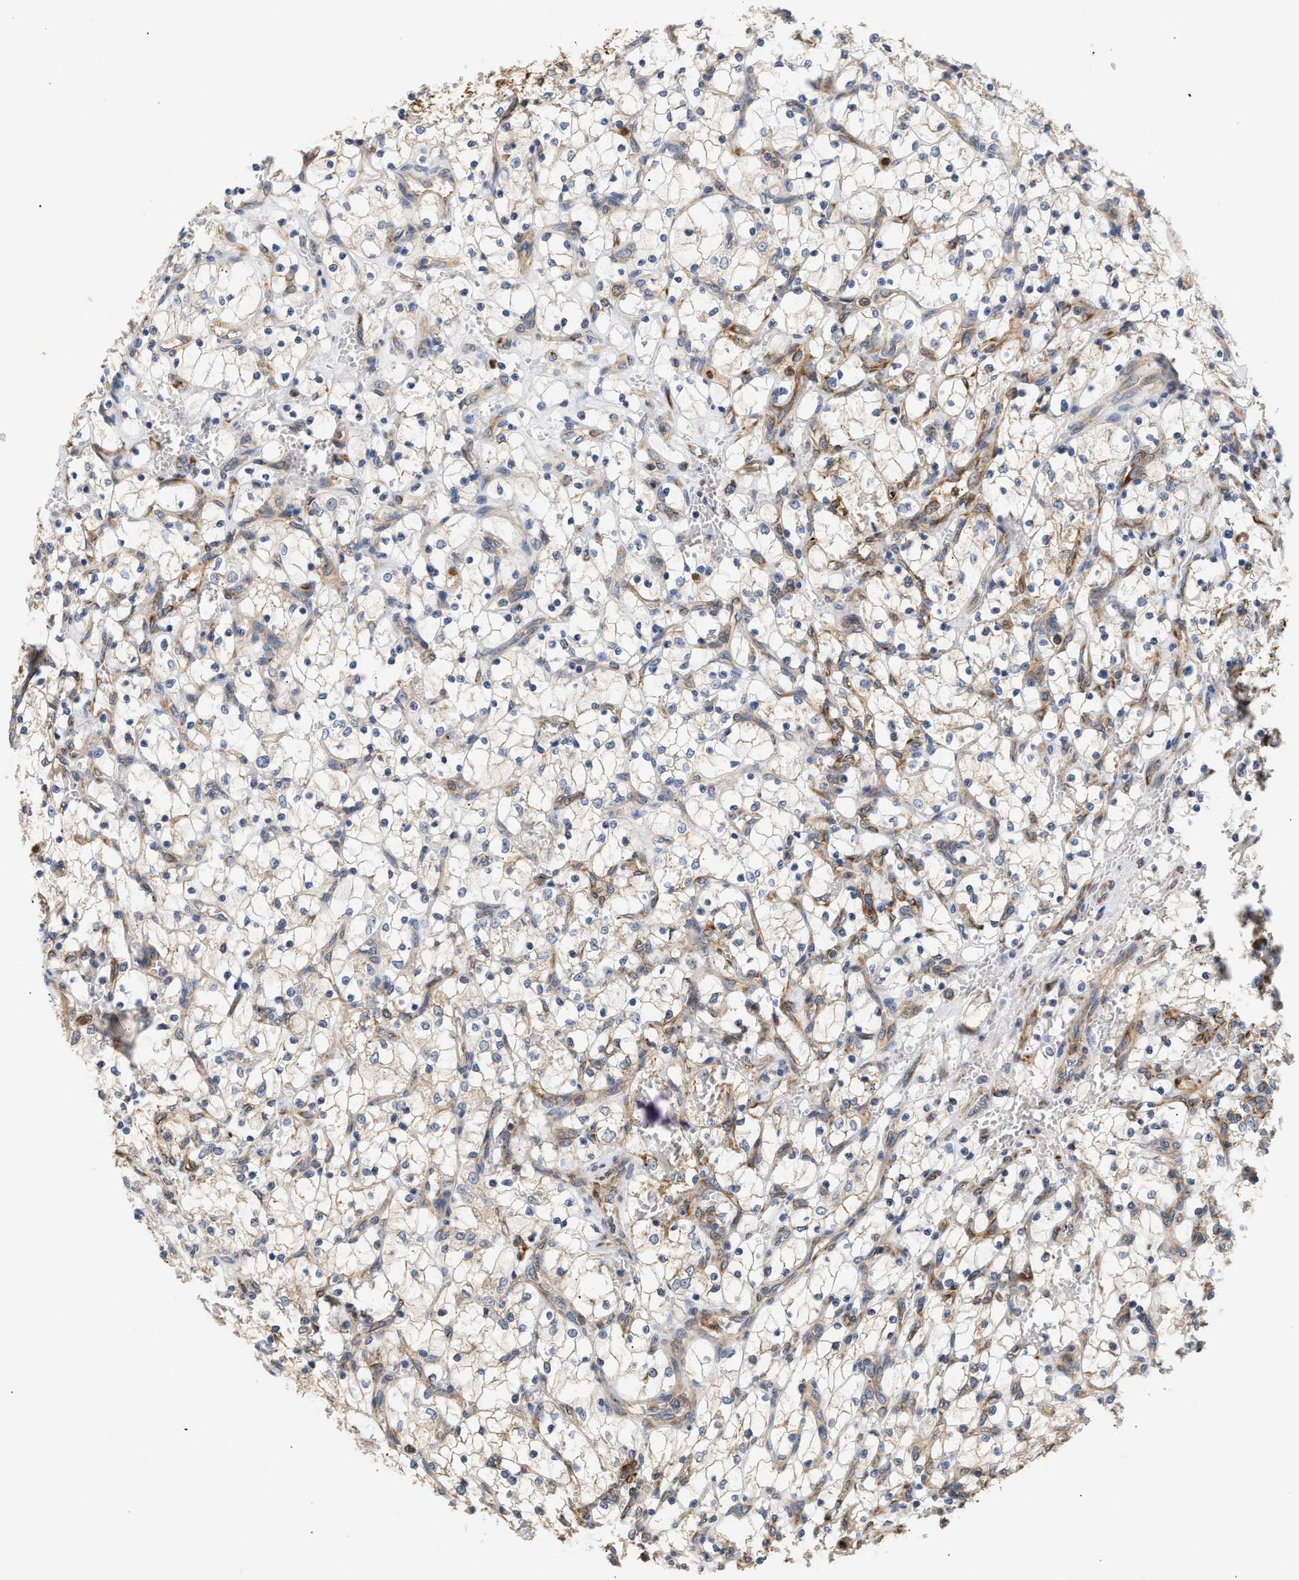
{"staining": {"intensity": "negative", "quantity": "none", "location": "none"}, "tissue": "renal cancer", "cell_type": "Tumor cells", "image_type": "cancer", "snomed": [{"axis": "morphology", "description": "Adenocarcinoma, NOS"}, {"axis": "topography", "description": "Kidney"}], "caption": "Immunohistochemical staining of human renal cancer (adenocarcinoma) demonstrates no significant expression in tumor cells. Nuclei are stained in blue.", "gene": "PLCD1", "patient": {"sex": "female", "age": 69}}